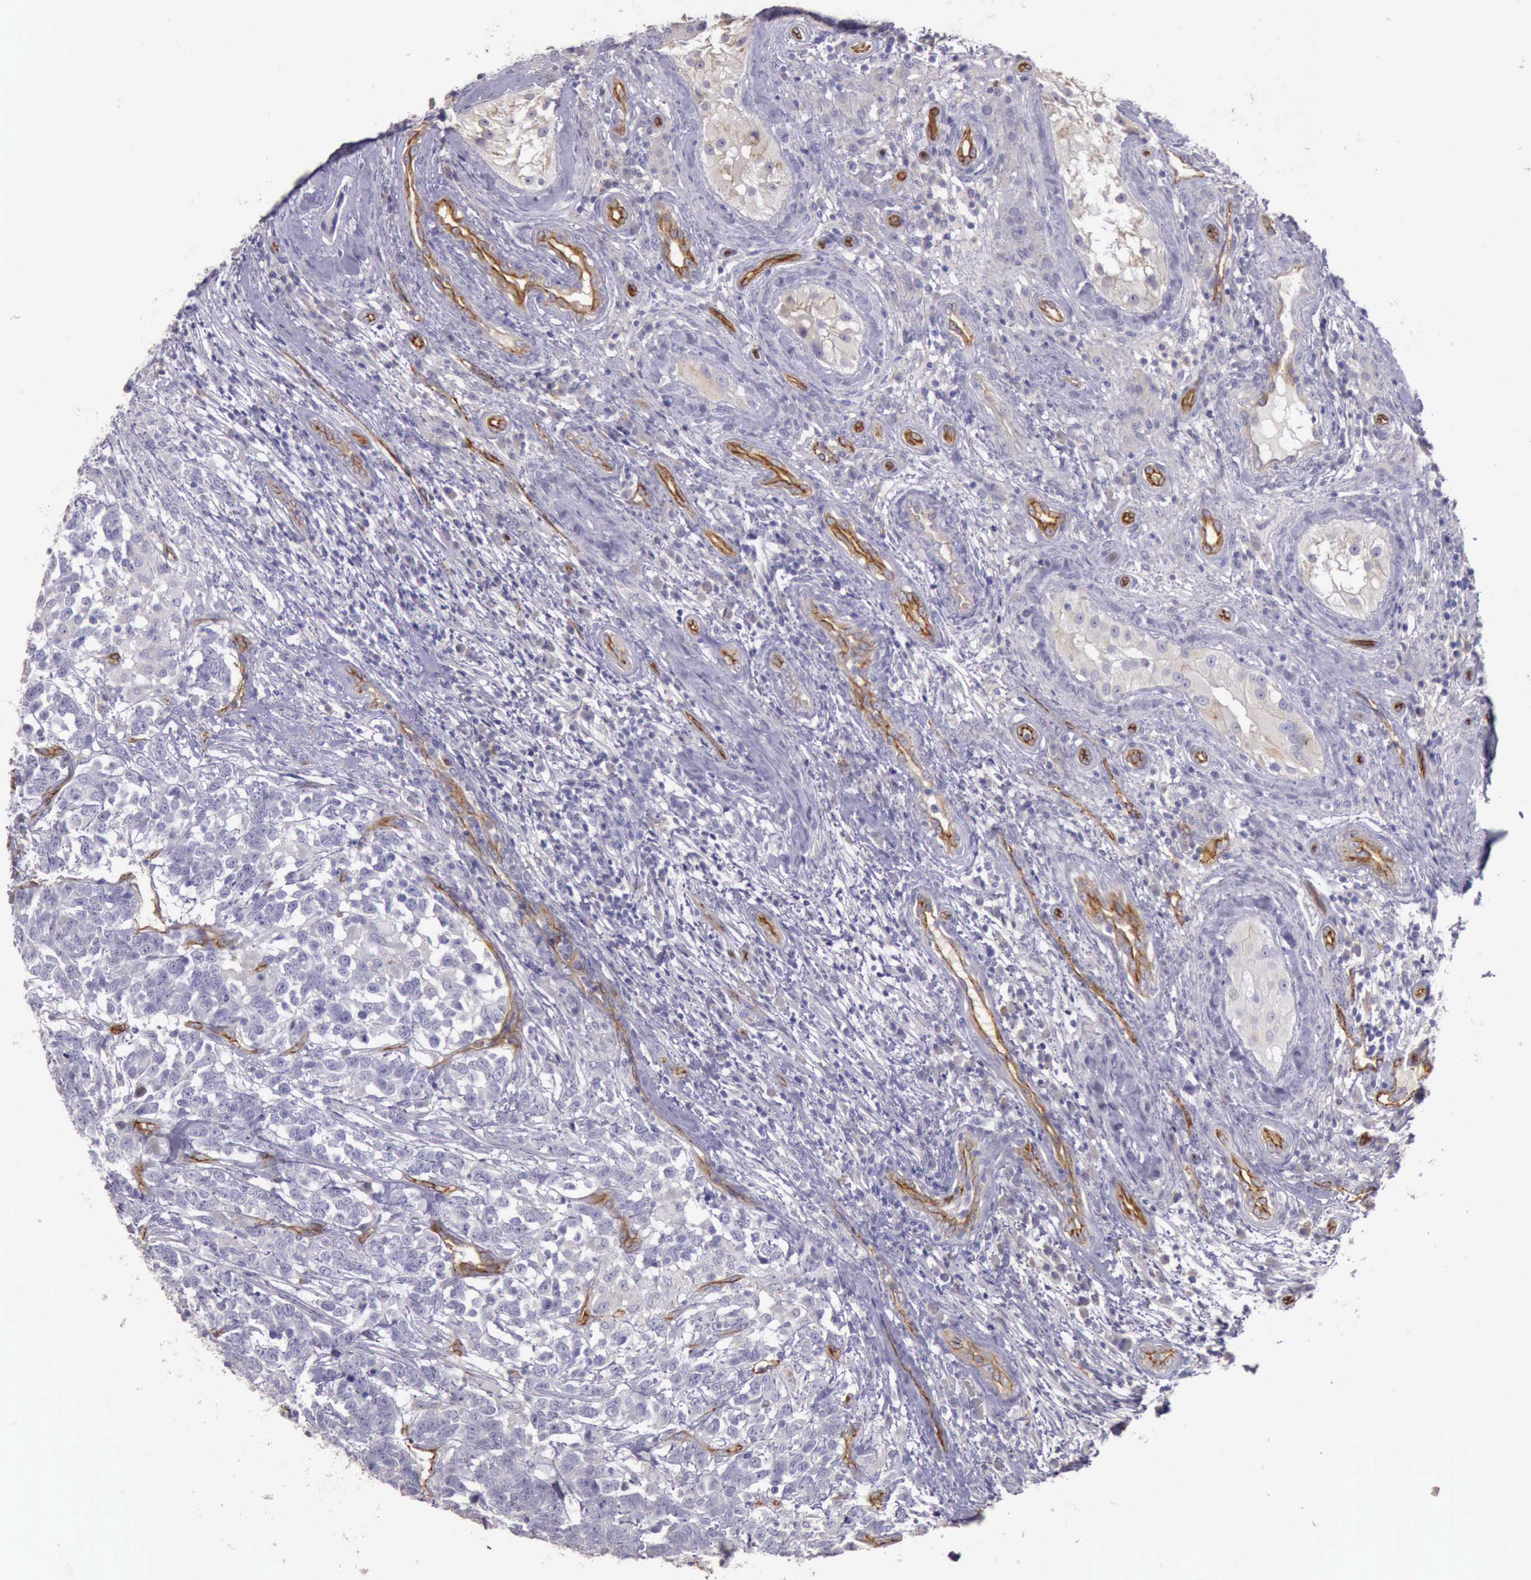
{"staining": {"intensity": "weak", "quantity": "<25%", "location": "cytoplasmic/membranous"}, "tissue": "testis cancer", "cell_type": "Tumor cells", "image_type": "cancer", "snomed": [{"axis": "morphology", "description": "Carcinoma, Embryonal, NOS"}, {"axis": "topography", "description": "Testis"}], "caption": "Immunohistochemistry of human testis embryonal carcinoma demonstrates no positivity in tumor cells.", "gene": "TCEANC", "patient": {"sex": "male", "age": 26}}